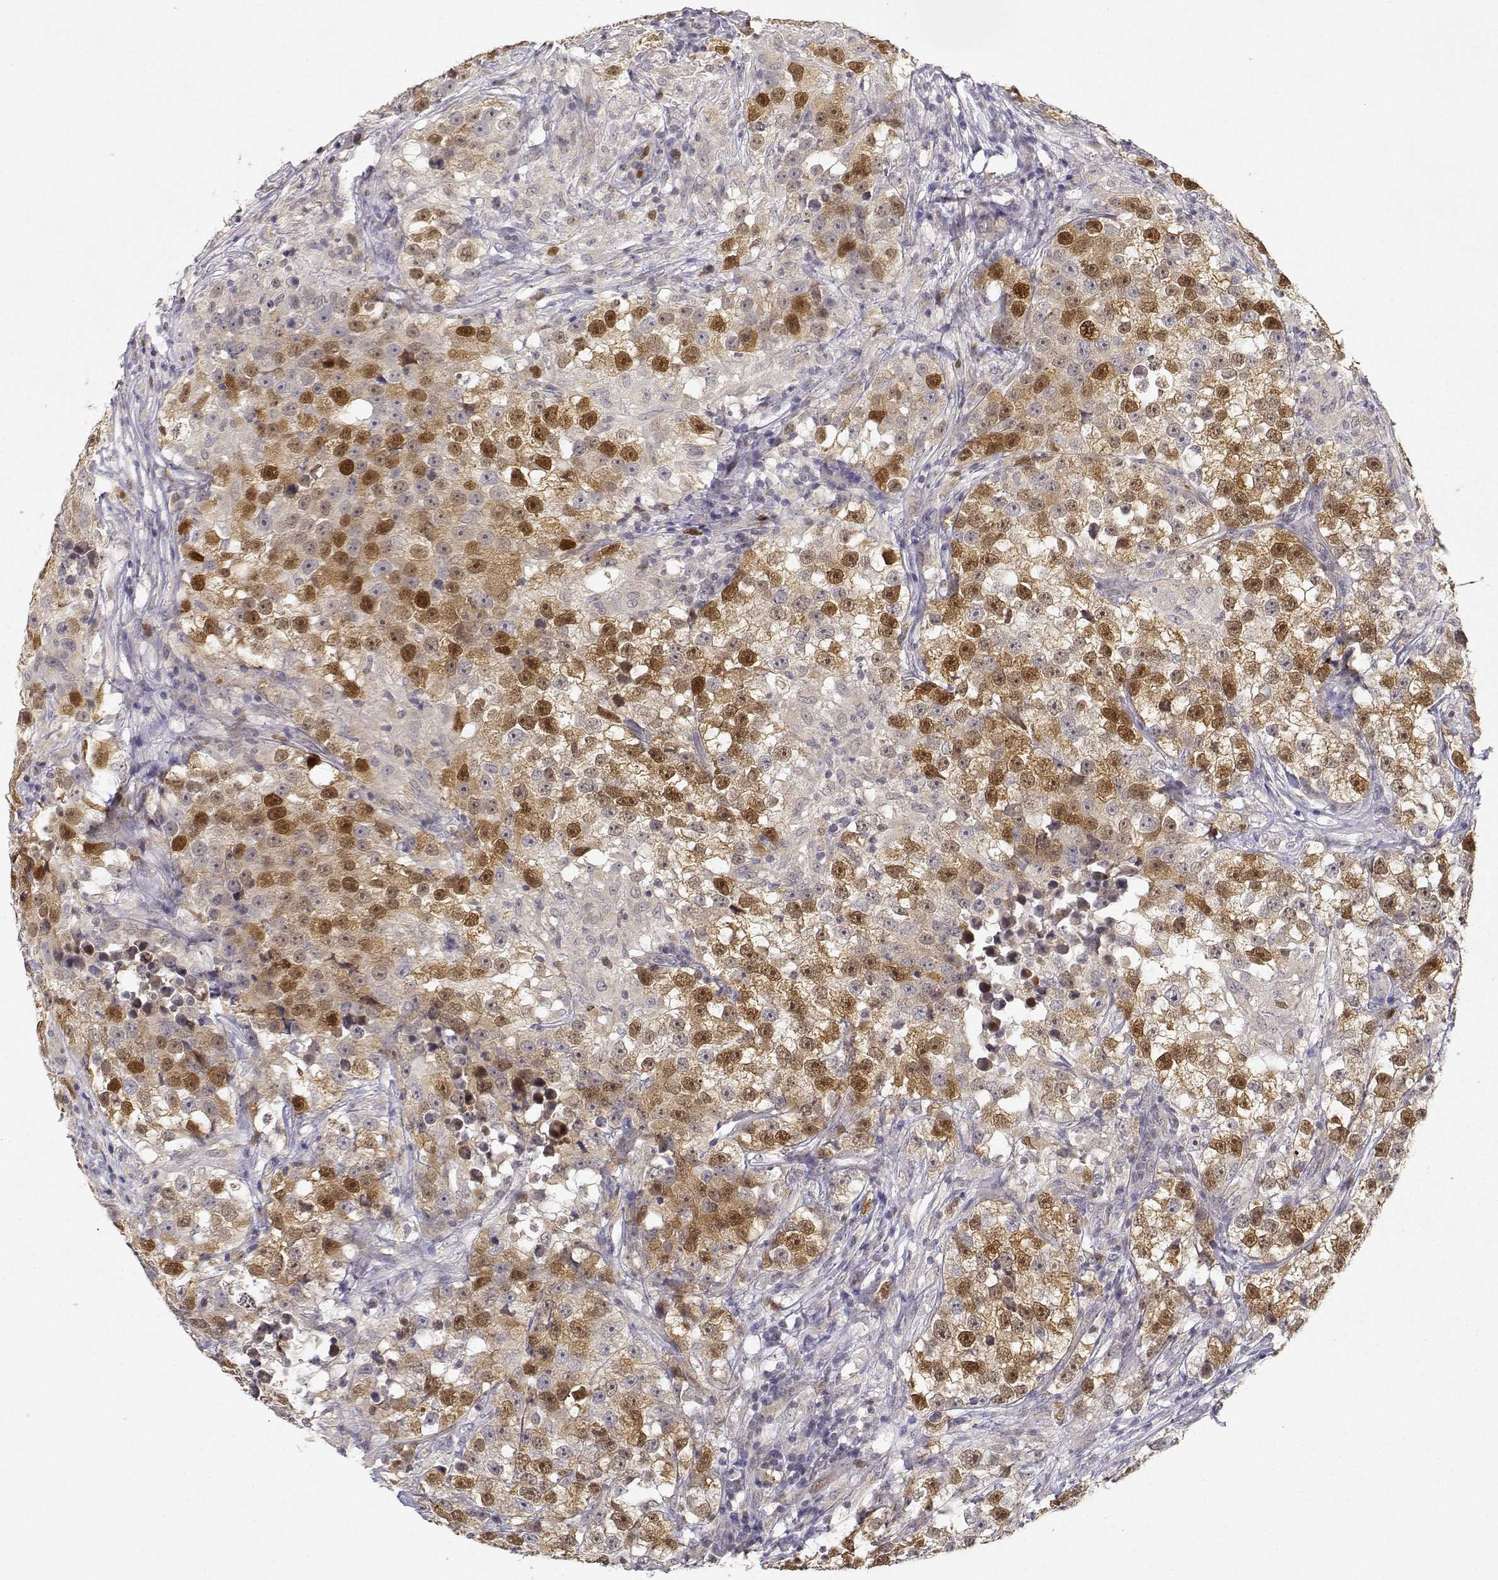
{"staining": {"intensity": "strong", "quantity": ">75%", "location": "cytoplasmic/membranous,nuclear"}, "tissue": "testis cancer", "cell_type": "Tumor cells", "image_type": "cancer", "snomed": [{"axis": "morphology", "description": "Seminoma, NOS"}, {"axis": "topography", "description": "Testis"}], "caption": "This is a histology image of immunohistochemistry (IHC) staining of testis cancer, which shows strong staining in the cytoplasmic/membranous and nuclear of tumor cells.", "gene": "RAD51", "patient": {"sex": "male", "age": 46}}